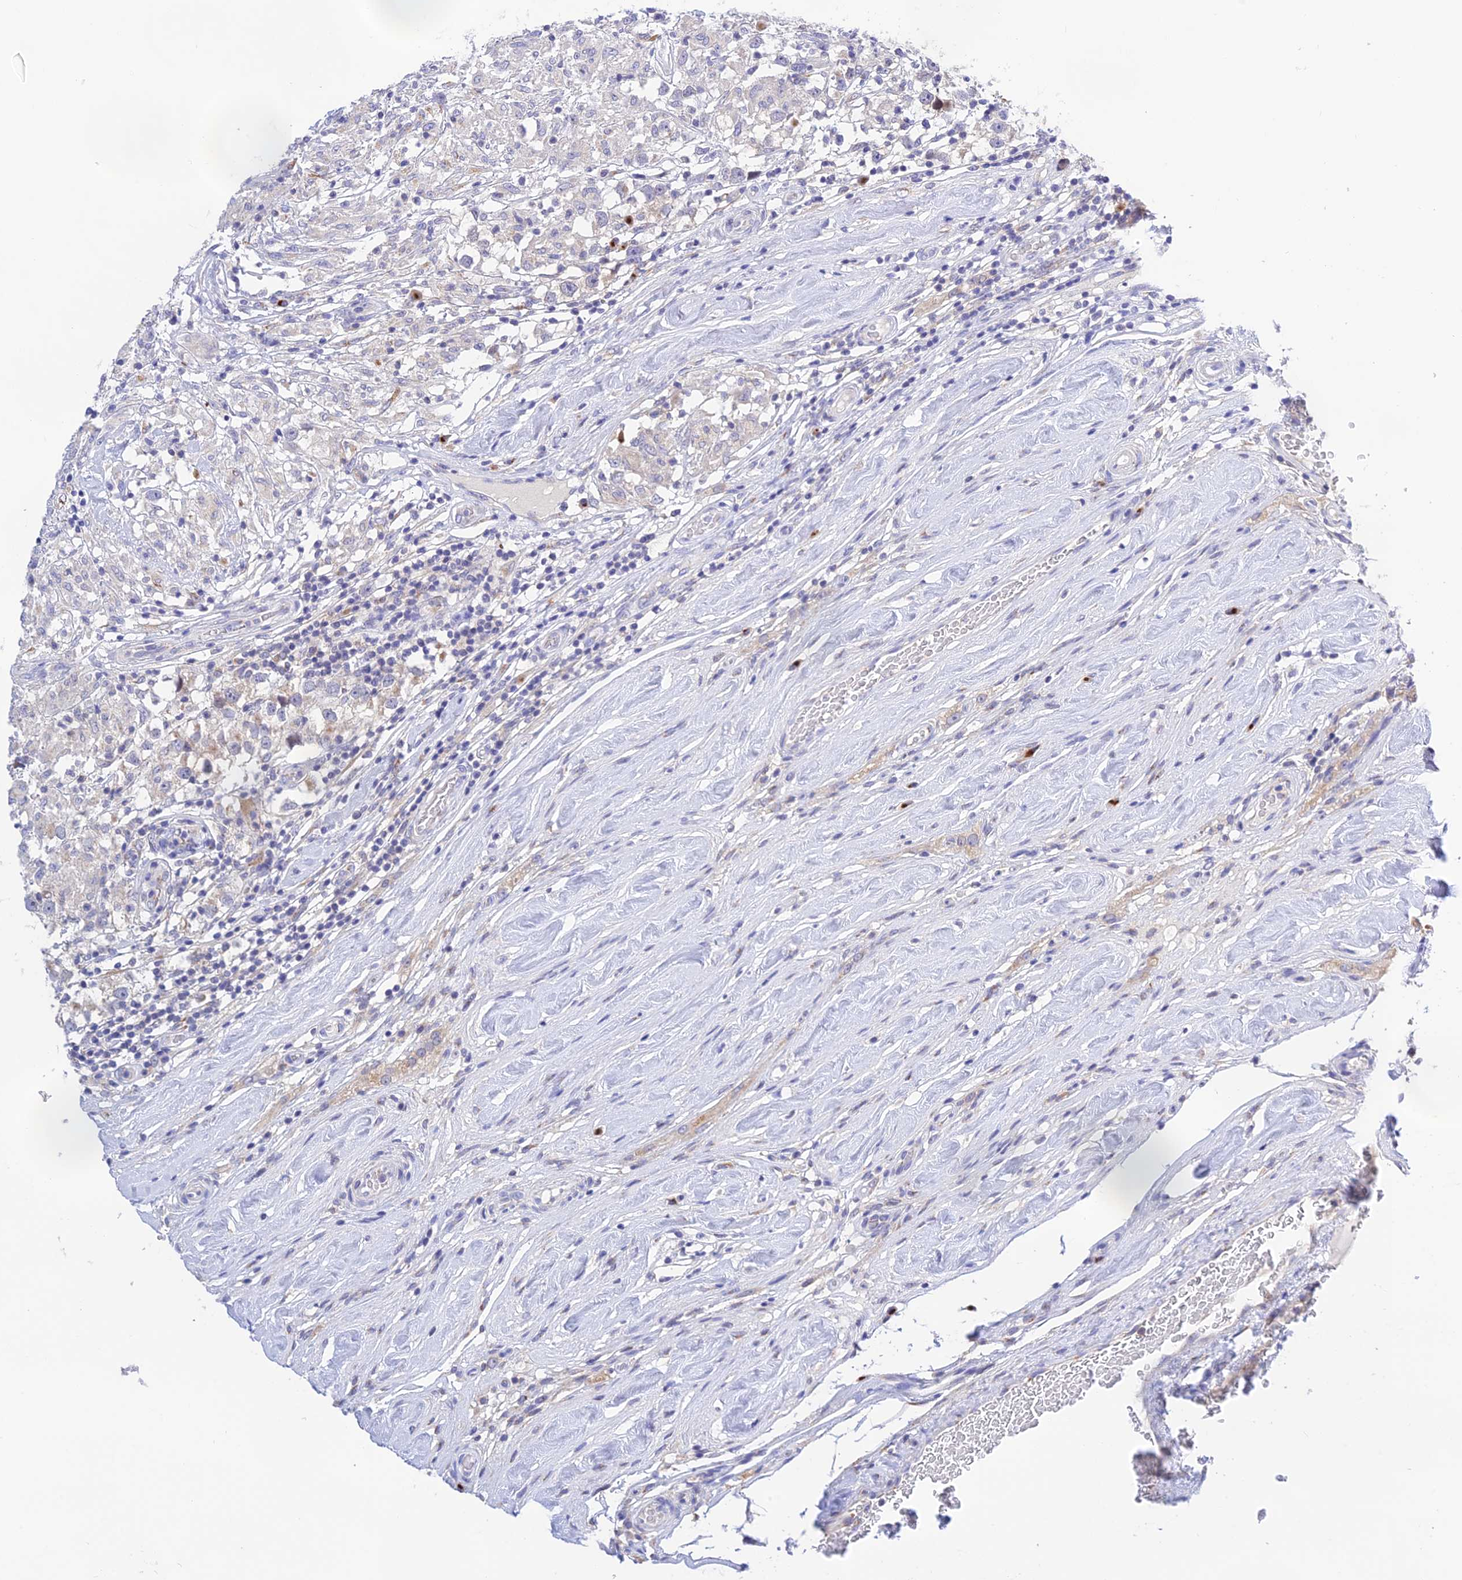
{"staining": {"intensity": "negative", "quantity": "none", "location": "none"}, "tissue": "testis cancer", "cell_type": "Tumor cells", "image_type": "cancer", "snomed": [{"axis": "morphology", "description": "Seminoma, NOS"}, {"axis": "topography", "description": "Testis"}], "caption": "There is no significant expression in tumor cells of testis seminoma.", "gene": "SNX17", "patient": {"sex": "male", "age": 46}}